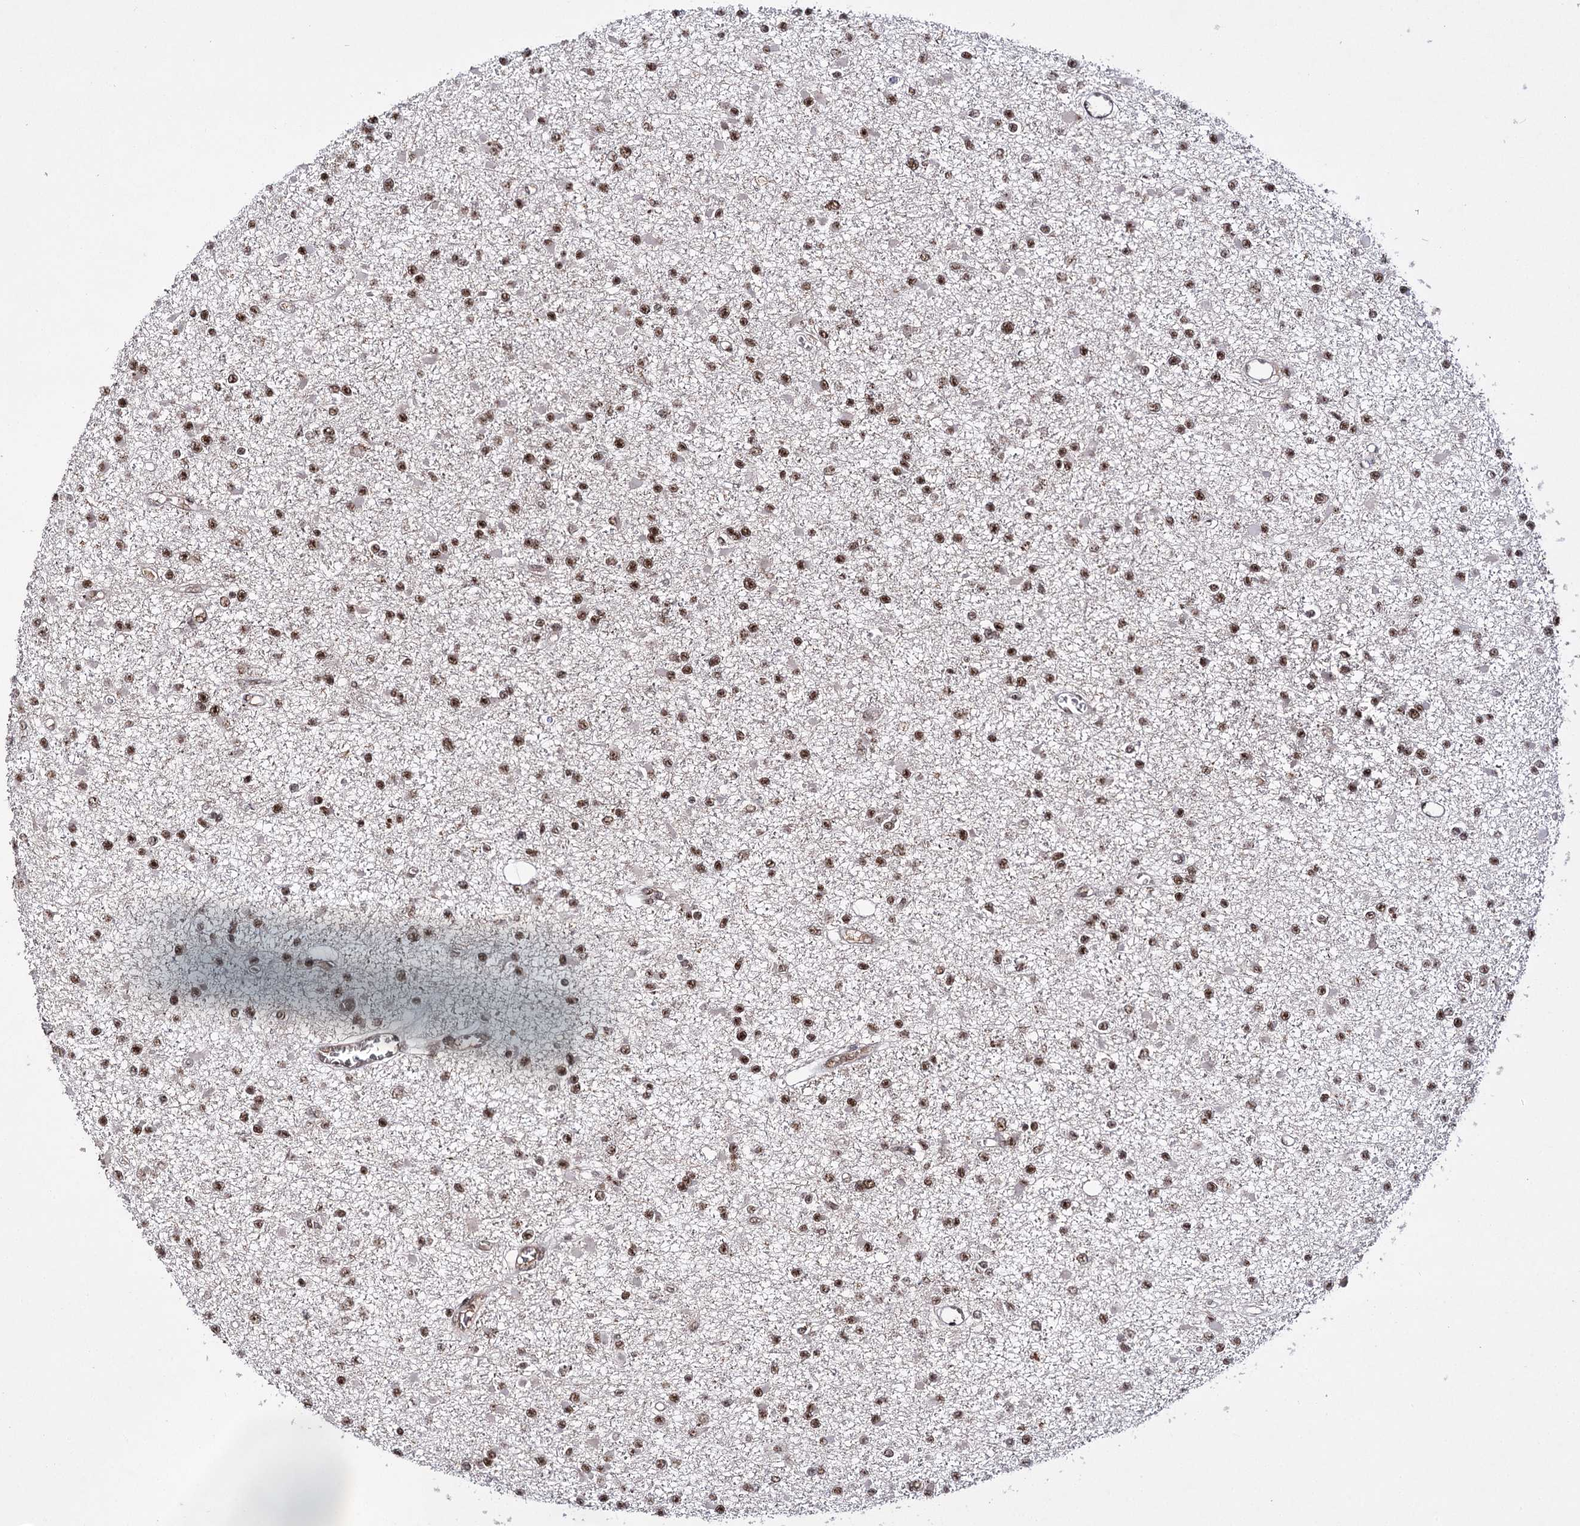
{"staining": {"intensity": "moderate", "quantity": ">75%", "location": "nuclear"}, "tissue": "glioma", "cell_type": "Tumor cells", "image_type": "cancer", "snomed": [{"axis": "morphology", "description": "Glioma, malignant, Low grade"}, {"axis": "topography", "description": "Brain"}], "caption": "IHC (DAB) staining of malignant low-grade glioma displays moderate nuclear protein positivity in approximately >75% of tumor cells.", "gene": "PRPF40A", "patient": {"sex": "female", "age": 22}}